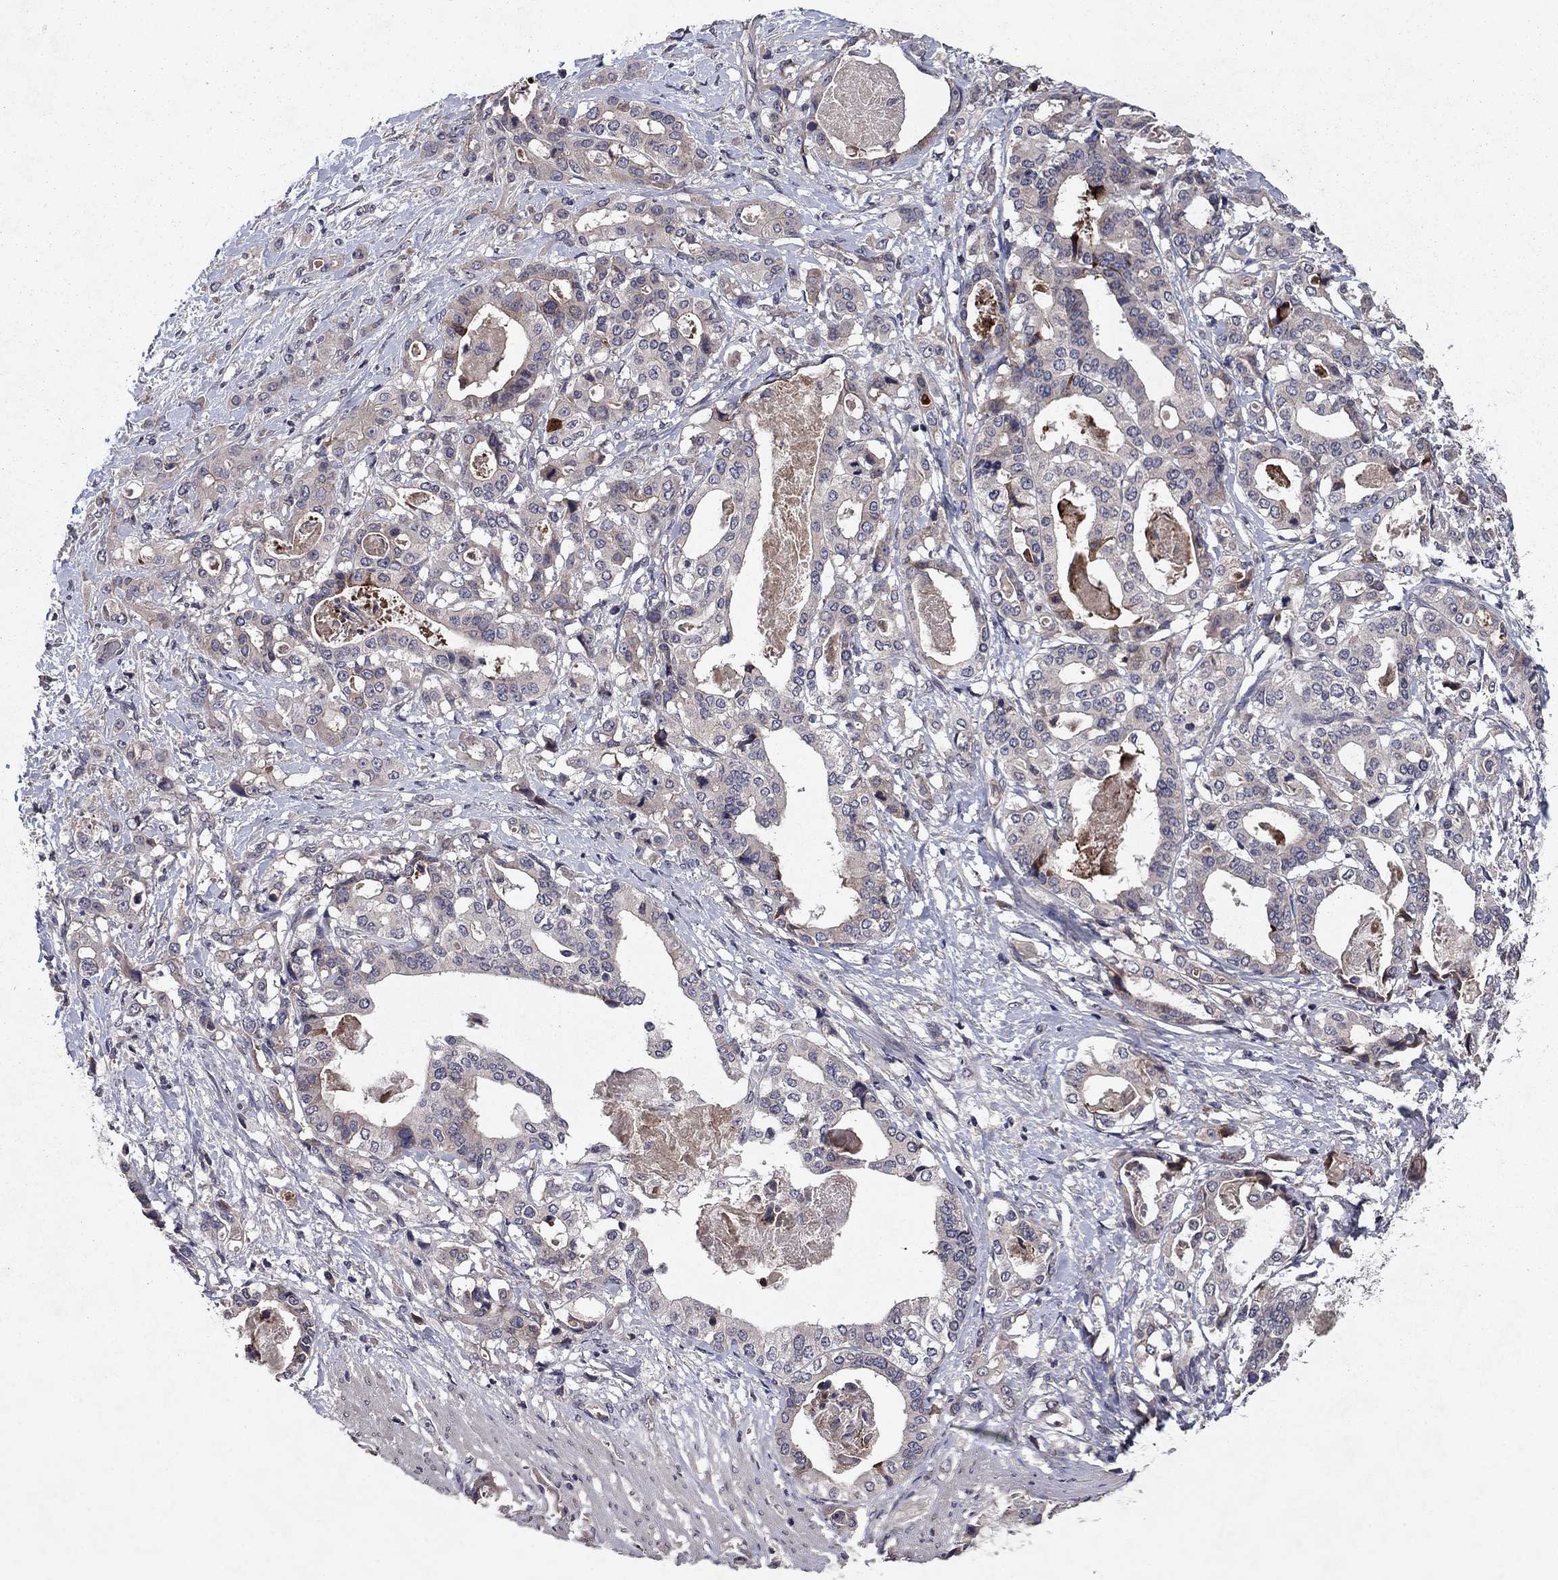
{"staining": {"intensity": "negative", "quantity": "none", "location": "none"}, "tissue": "stomach cancer", "cell_type": "Tumor cells", "image_type": "cancer", "snomed": [{"axis": "morphology", "description": "Adenocarcinoma, NOS"}, {"axis": "topography", "description": "Stomach"}], "caption": "Immunohistochemistry histopathology image of neoplastic tissue: human stomach cancer (adenocarcinoma) stained with DAB shows no significant protein staining in tumor cells.", "gene": "PROS1", "patient": {"sex": "male", "age": 48}}